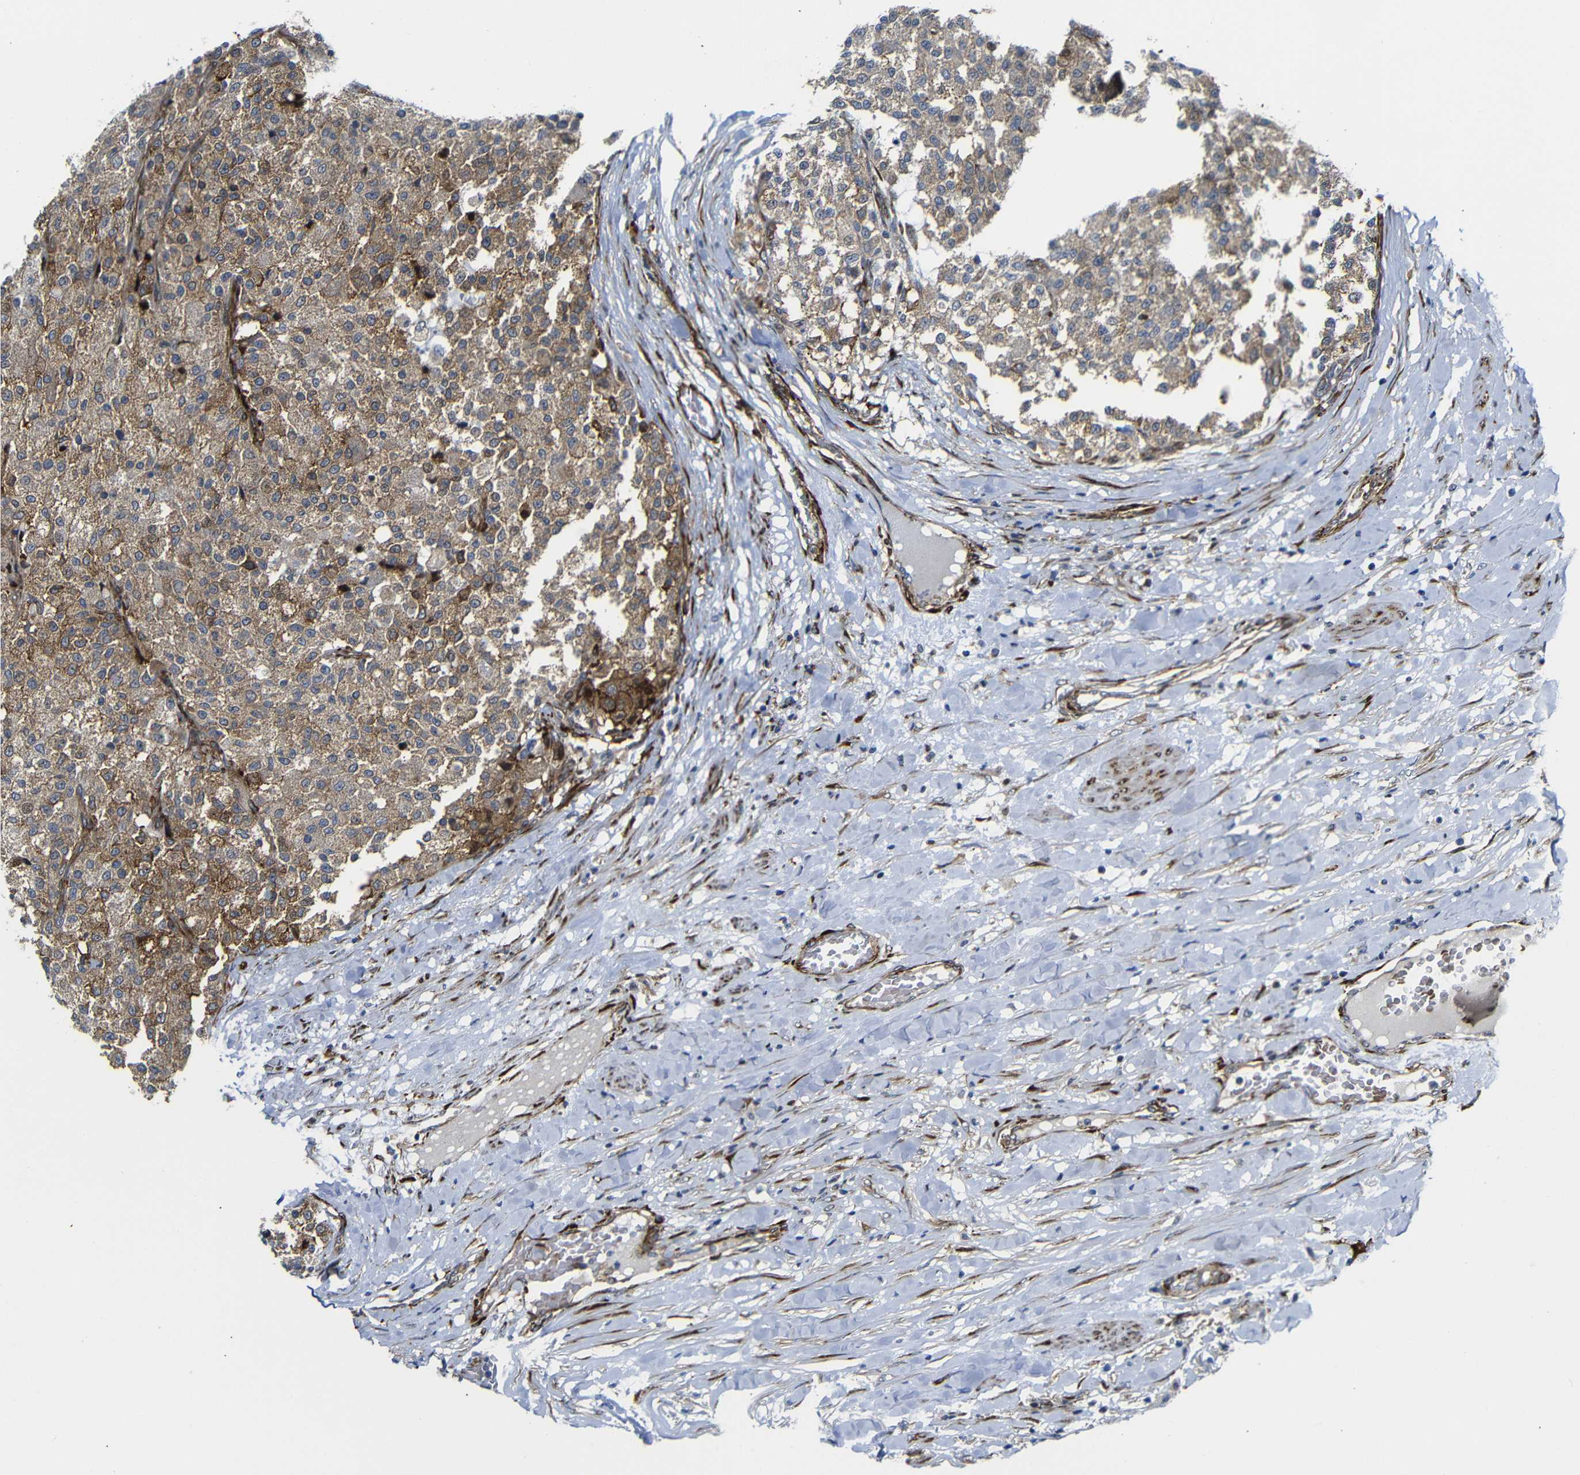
{"staining": {"intensity": "moderate", "quantity": ">75%", "location": "cytoplasmic/membranous"}, "tissue": "testis cancer", "cell_type": "Tumor cells", "image_type": "cancer", "snomed": [{"axis": "morphology", "description": "Seminoma, NOS"}, {"axis": "topography", "description": "Testis"}], "caption": "Brown immunohistochemical staining in human testis seminoma exhibits moderate cytoplasmic/membranous positivity in approximately >75% of tumor cells.", "gene": "PARP14", "patient": {"sex": "male", "age": 59}}